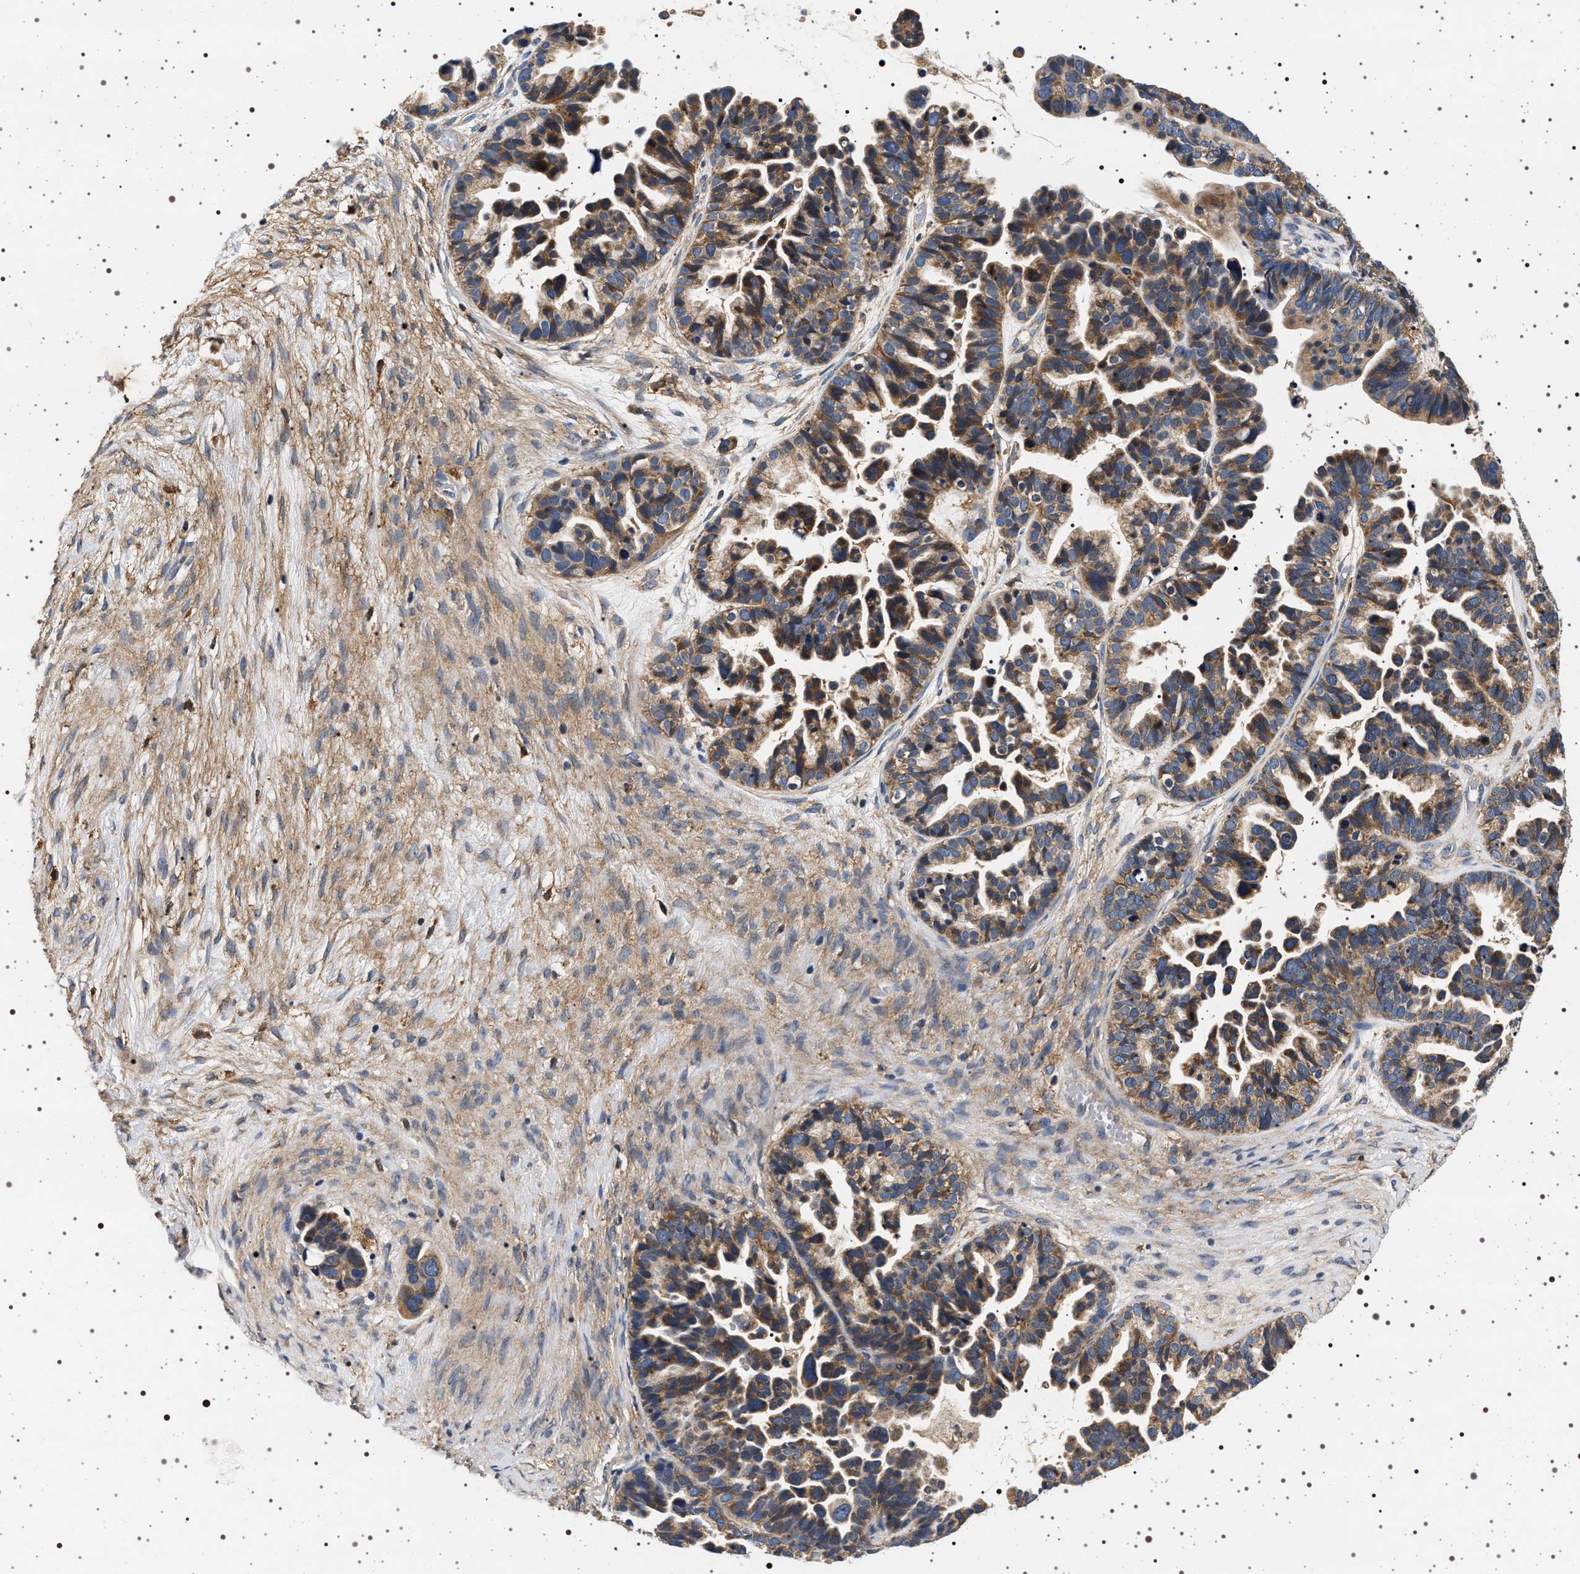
{"staining": {"intensity": "moderate", "quantity": ">75%", "location": "cytoplasmic/membranous"}, "tissue": "ovarian cancer", "cell_type": "Tumor cells", "image_type": "cancer", "snomed": [{"axis": "morphology", "description": "Cystadenocarcinoma, serous, NOS"}, {"axis": "topography", "description": "Ovary"}], "caption": "IHC photomicrograph of serous cystadenocarcinoma (ovarian) stained for a protein (brown), which demonstrates medium levels of moderate cytoplasmic/membranous positivity in approximately >75% of tumor cells.", "gene": "DCBLD2", "patient": {"sex": "female", "age": 56}}